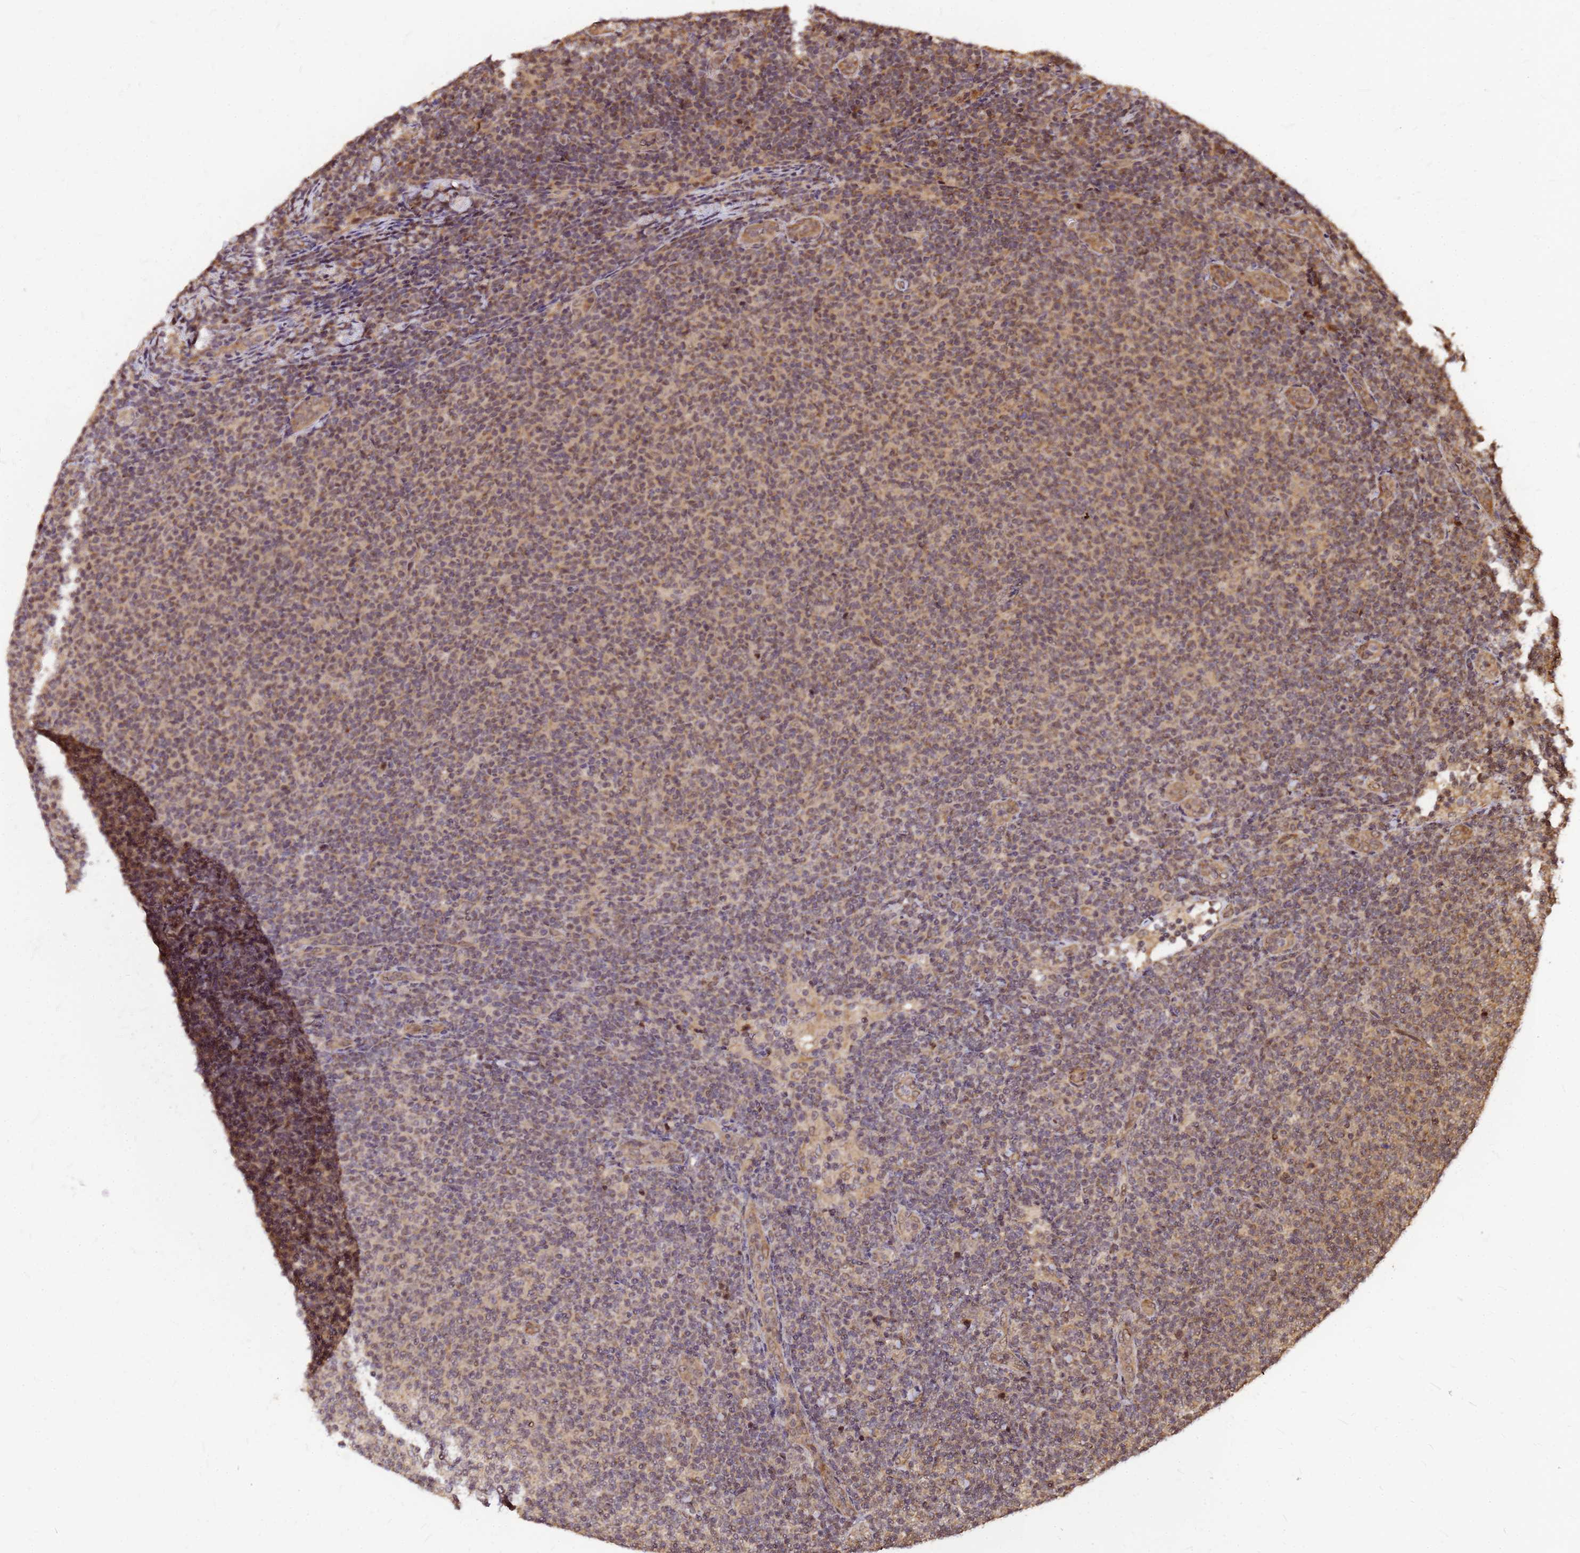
{"staining": {"intensity": "weak", "quantity": "25%-75%", "location": "cytoplasmic/membranous,nuclear"}, "tissue": "lymphoma", "cell_type": "Tumor cells", "image_type": "cancer", "snomed": [{"axis": "morphology", "description": "Malignant lymphoma, non-Hodgkin's type, Low grade"}, {"axis": "topography", "description": "Lymph node"}], "caption": "DAB immunohistochemical staining of lymphoma reveals weak cytoplasmic/membranous and nuclear protein staining in approximately 25%-75% of tumor cells.", "gene": "GPATCH8", "patient": {"sex": "male", "age": 66}}